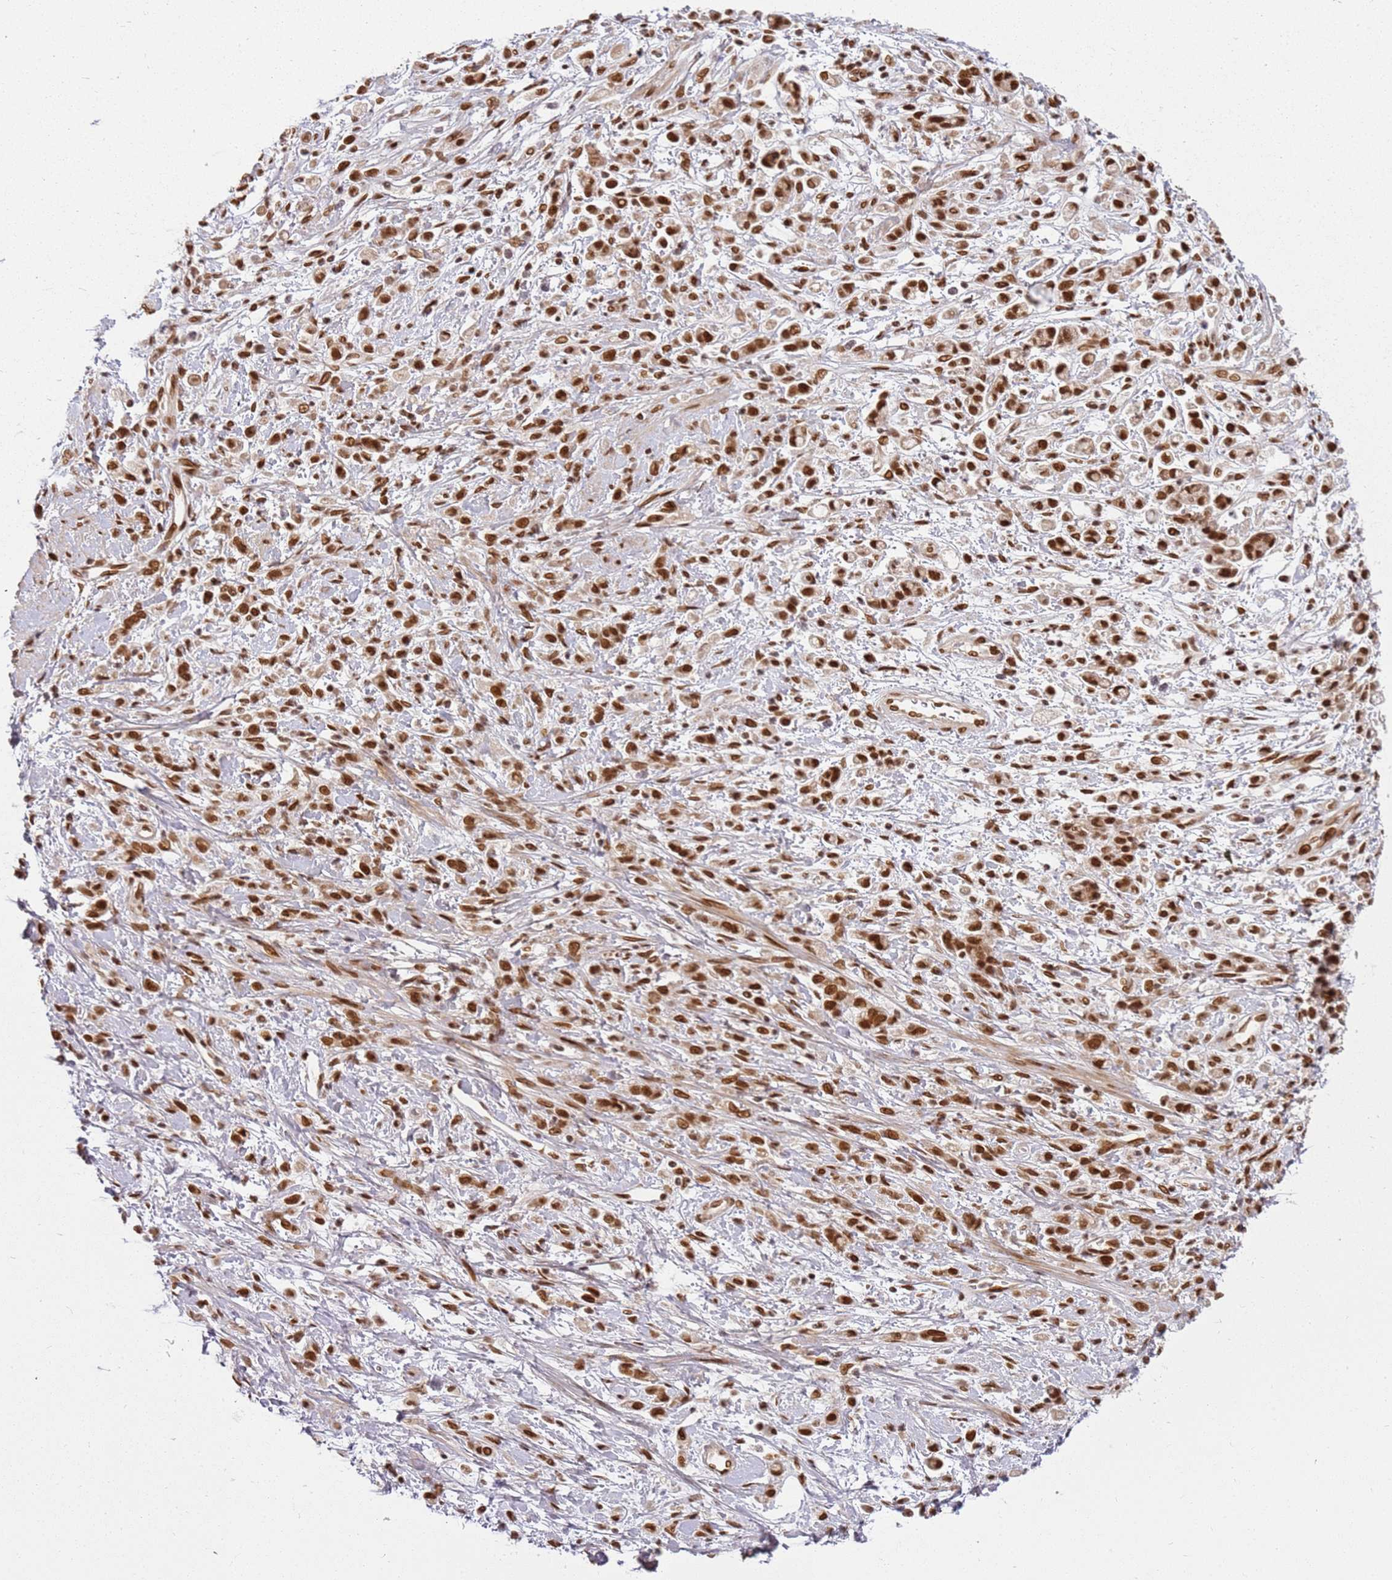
{"staining": {"intensity": "strong", "quantity": ">75%", "location": "nuclear"}, "tissue": "stomach cancer", "cell_type": "Tumor cells", "image_type": "cancer", "snomed": [{"axis": "morphology", "description": "Adenocarcinoma, NOS"}, {"axis": "topography", "description": "Stomach"}], "caption": "Protein expression analysis of human stomach cancer (adenocarcinoma) reveals strong nuclear expression in about >75% of tumor cells. The staining is performed using DAB (3,3'-diaminobenzidine) brown chromogen to label protein expression. The nuclei are counter-stained blue using hematoxylin.", "gene": "TENT4A", "patient": {"sex": "female", "age": 60}}